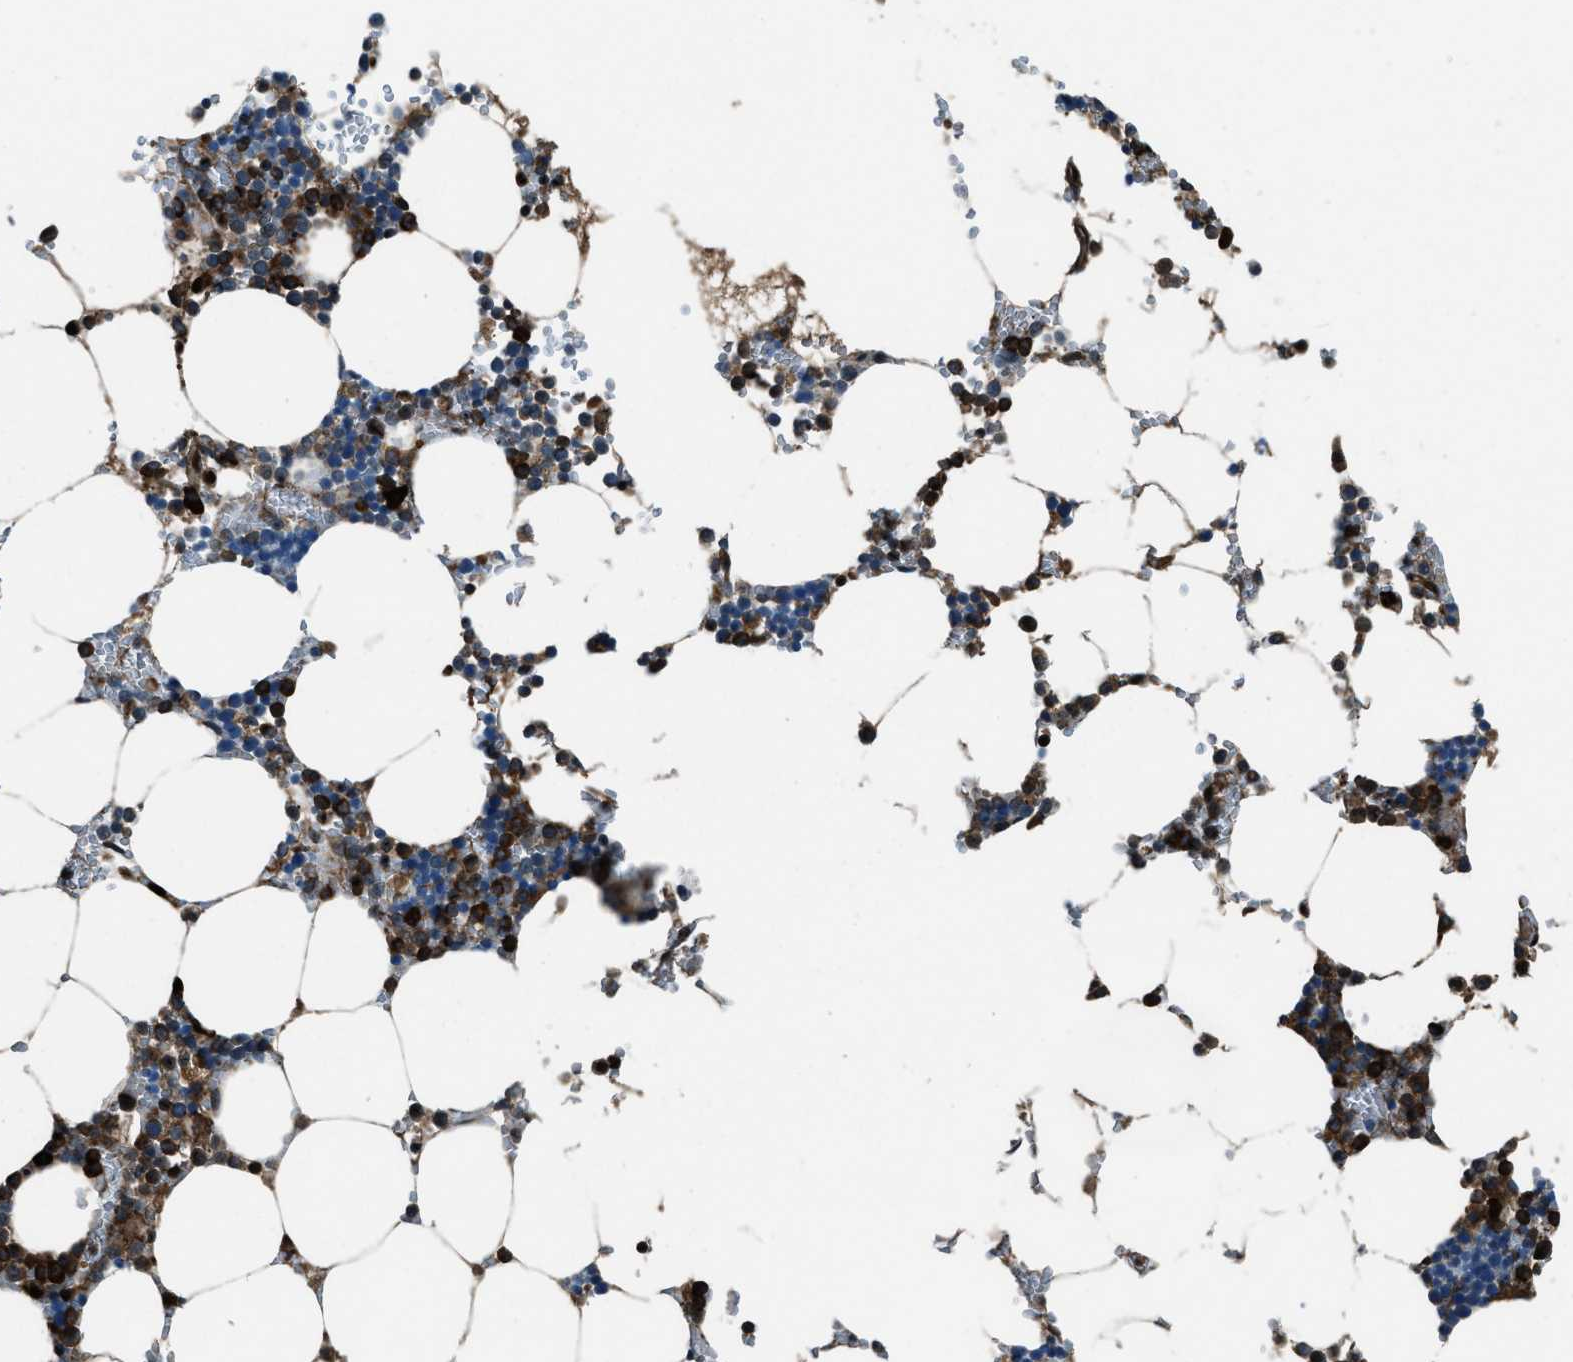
{"staining": {"intensity": "strong", "quantity": "25%-75%", "location": "cytoplasmic/membranous,nuclear"}, "tissue": "bone marrow", "cell_type": "Hematopoietic cells", "image_type": "normal", "snomed": [{"axis": "morphology", "description": "Normal tissue, NOS"}, {"axis": "topography", "description": "Bone marrow"}], "caption": "The histopathology image exhibits staining of benign bone marrow, revealing strong cytoplasmic/membranous,nuclear protein staining (brown color) within hematopoietic cells. The staining was performed using DAB (3,3'-diaminobenzidine), with brown indicating positive protein expression. Nuclei are stained blue with hematoxylin.", "gene": "SNX30", "patient": {"sex": "male", "age": 70}}